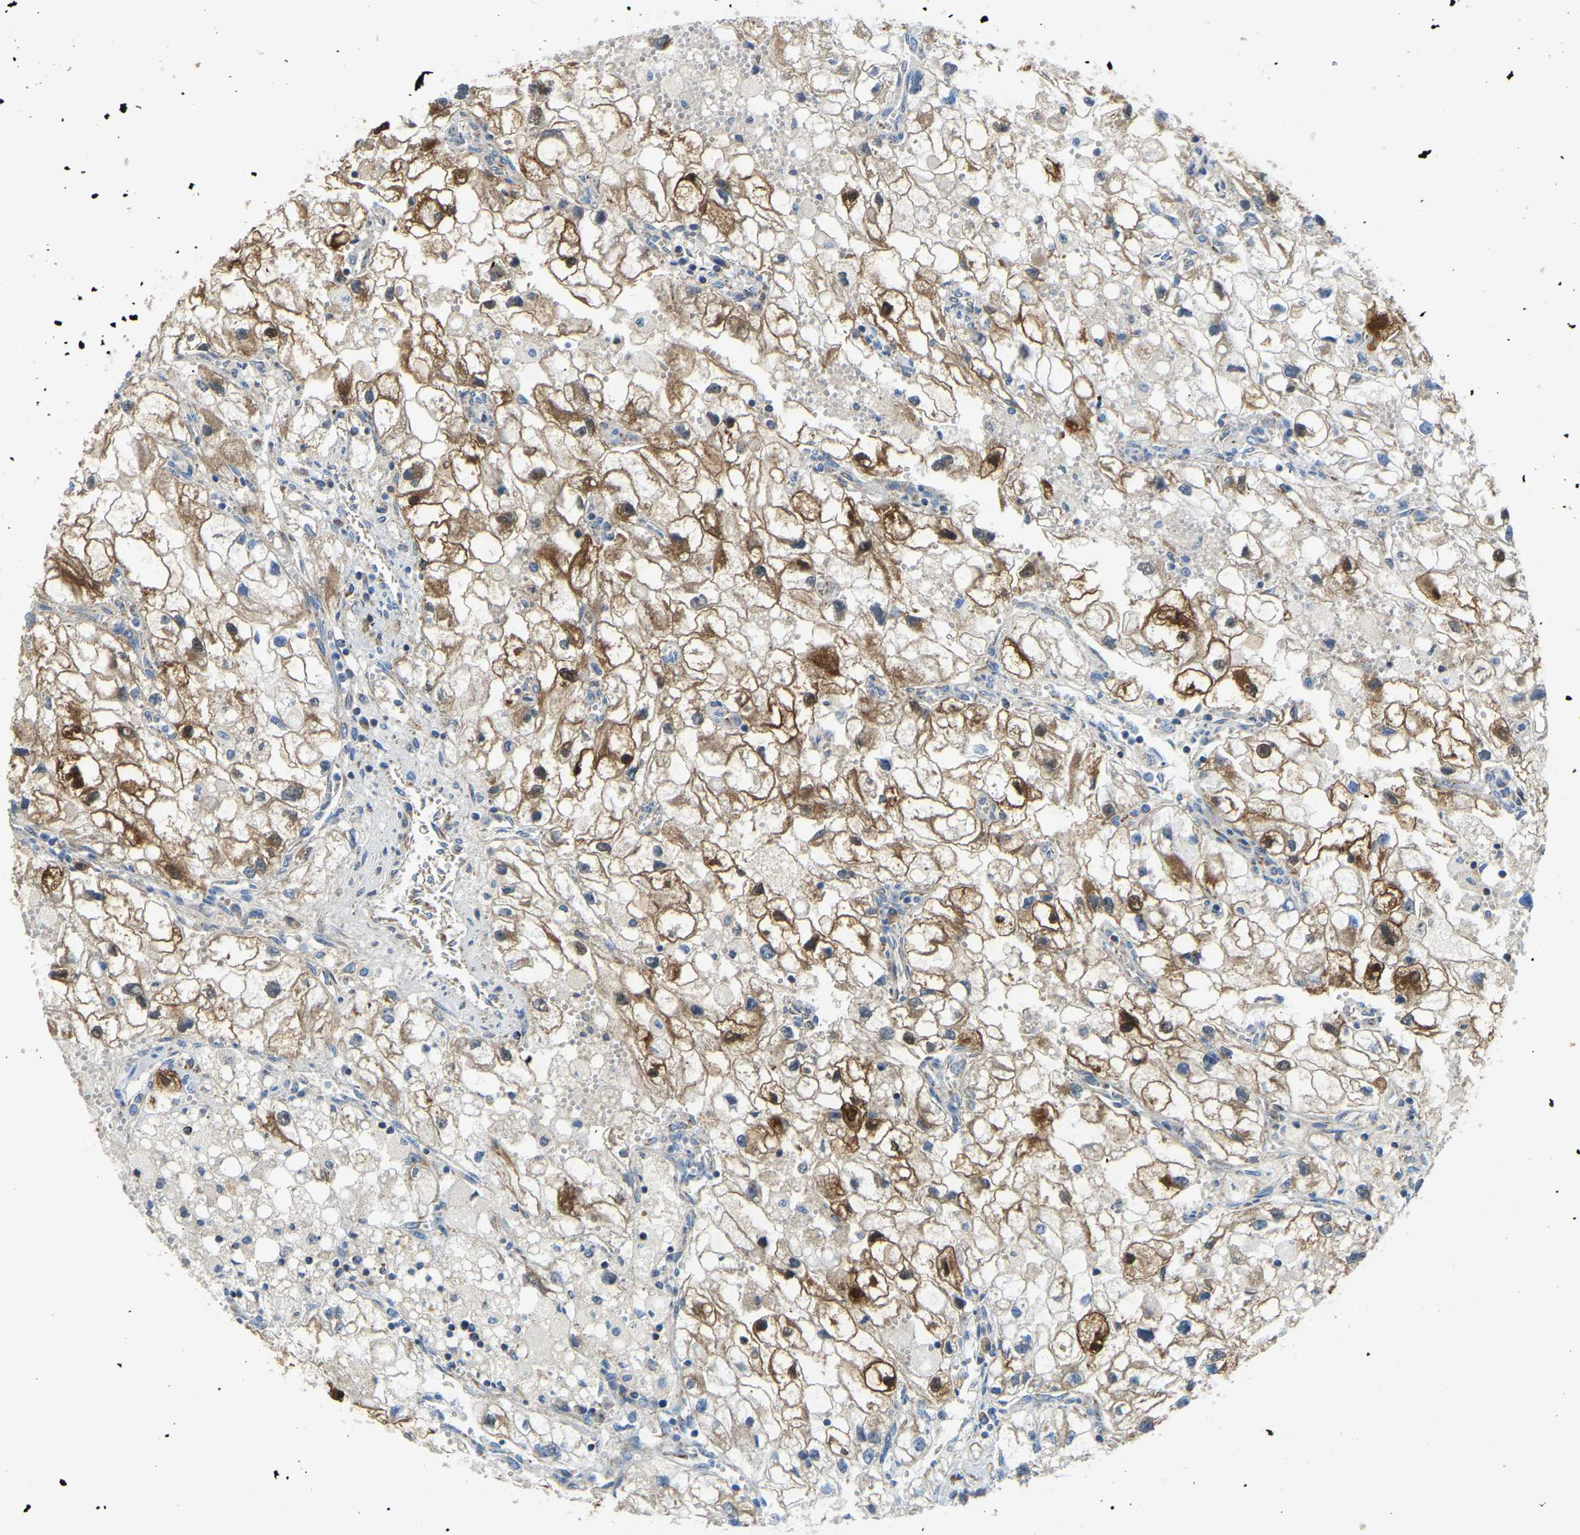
{"staining": {"intensity": "moderate", "quantity": "25%-75%", "location": "cytoplasmic/membranous"}, "tissue": "renal cancer", "cell_type": "Tumor cells", "image_type": "cancer", "snomed": [{"axis": "morphology", "description": "Adenocarcinoma, NOS"}, {"axis": "topography", "description": "Kidney"}], "caption": "Renal cancer stained with a brown dye demonstrates moderate cytoplasmic/membranous positive expression in about 25%-75% of tumor cells.", "gene": "GDA", "patient": {"sex": "female", "age": 70}}